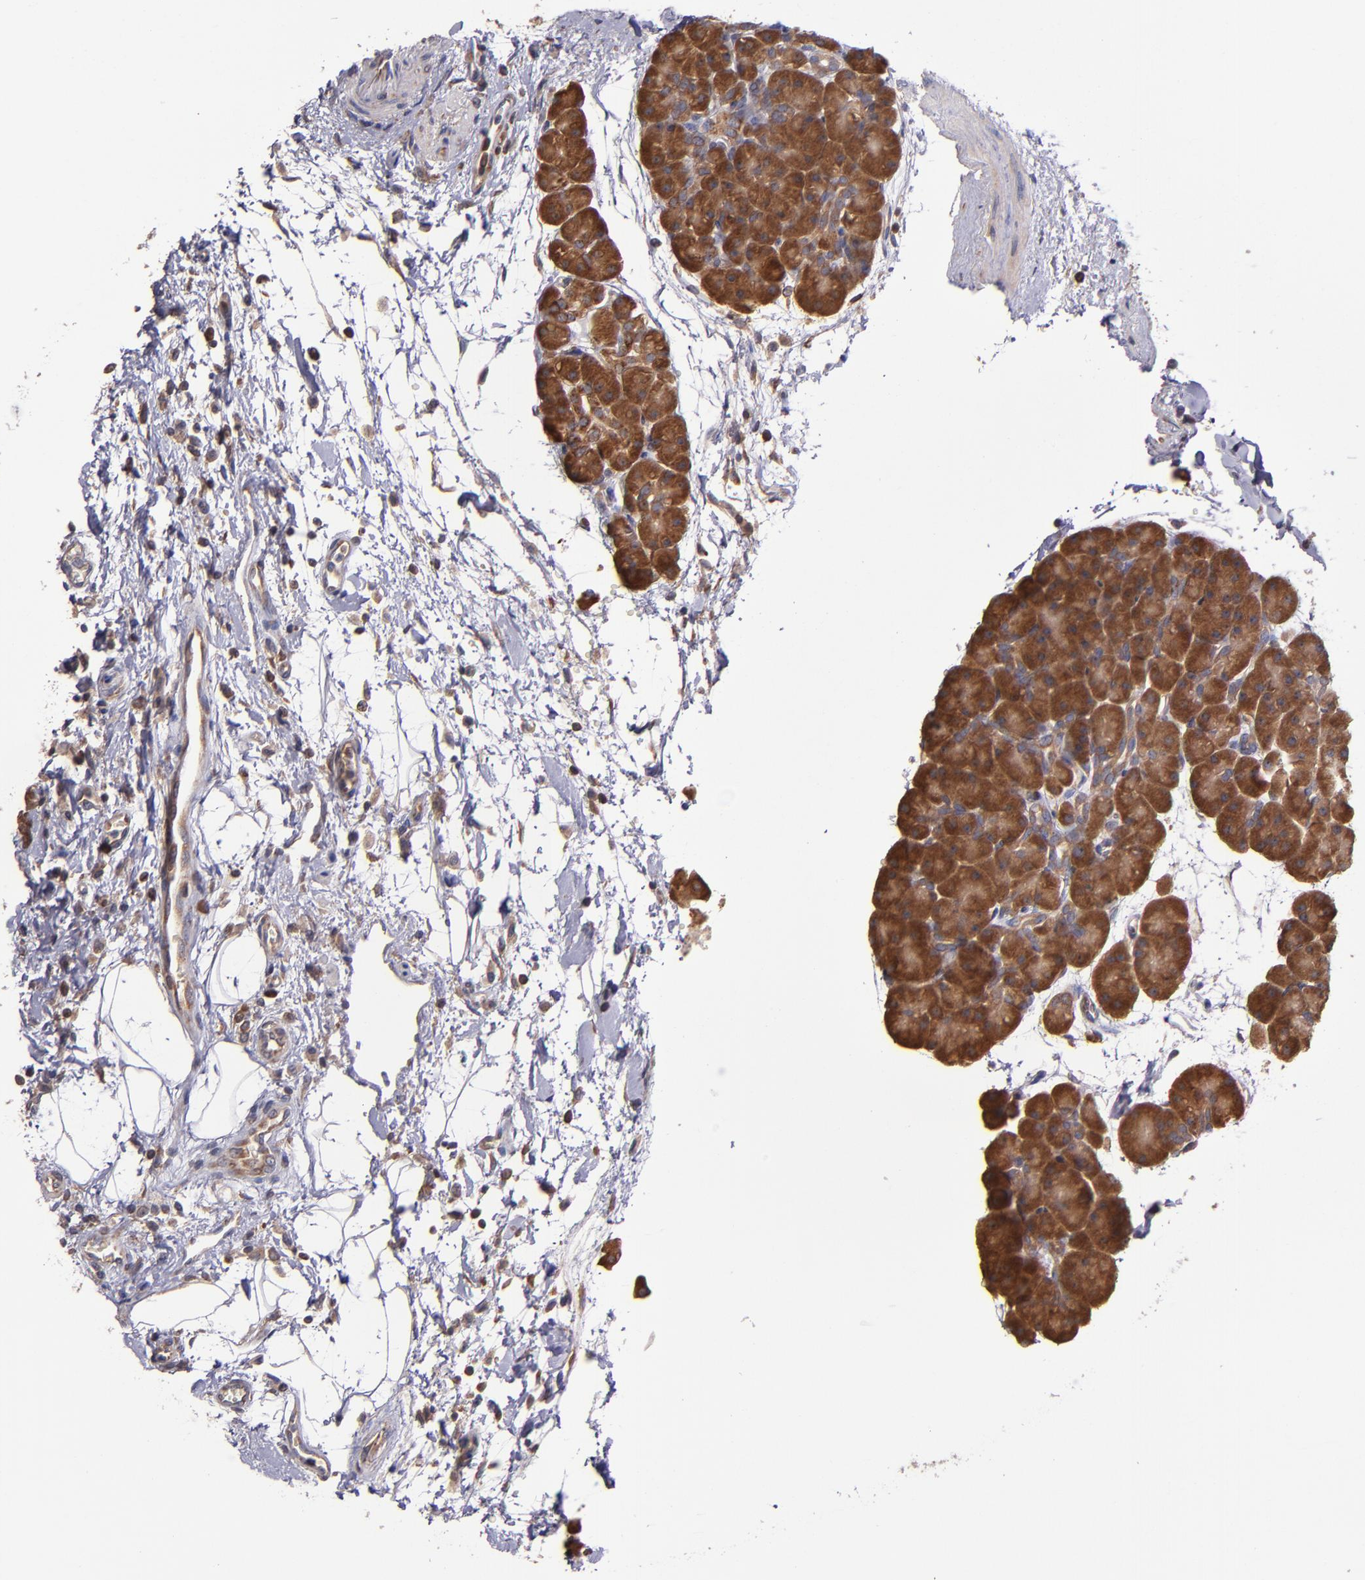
{"staining": {"intensity": "strong", "quantity": ">75%", "location": "cytoplasmic/membranous"}, "tissue": "pancreas", "cell_type": "Exocrine glandular cells", "image_type": "normal", "snomed": [{"axis": "morphology", "description": "Normal tissue, NOS"}, {"axis": "topography", "description": "Pancreas"}], "caption": "A brown stain highlights strong cytoplasmic/membranous expression of a protein in exocrine glandular cells of unremarkable pancreas. Immunohistochemistry (ihc) stains the protein in brown and the nuclei are stained blue.", "gene": "EIF4ENIF1", "patient": {"sex": "male", "age": 66}}